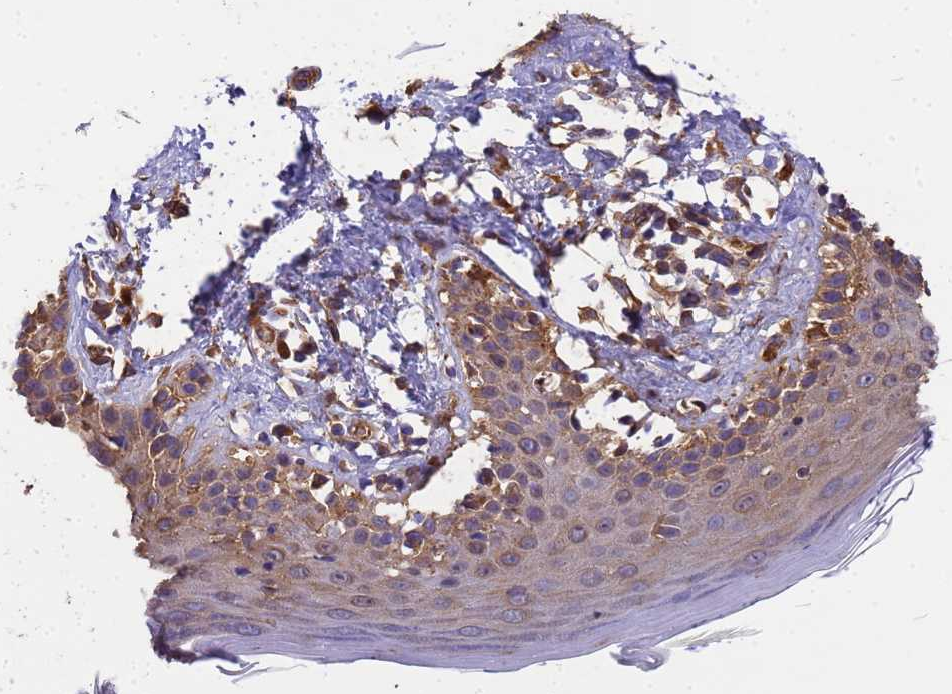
{"staining": {"intensity": "moderate", "quantity": ">75%", "location": "cytoplasmic/membranous"}, "tissue": "skin", "cell_type": "Fibroblasts", "image_type": "normal", "snomed": [{"axis": "morphology", "description": "Normal tissue, NOS"}, {"axis": "topography", "description": "Skin"}], "caption": "About >75% of fibroblasts in unremarkable human skin demonstrate moderate cytoplasmic/membranous protein positivity as visualized by brown immunohistochemical staining.", "gene": "GID4", "patient": {"sex": "male", "age": 52}}